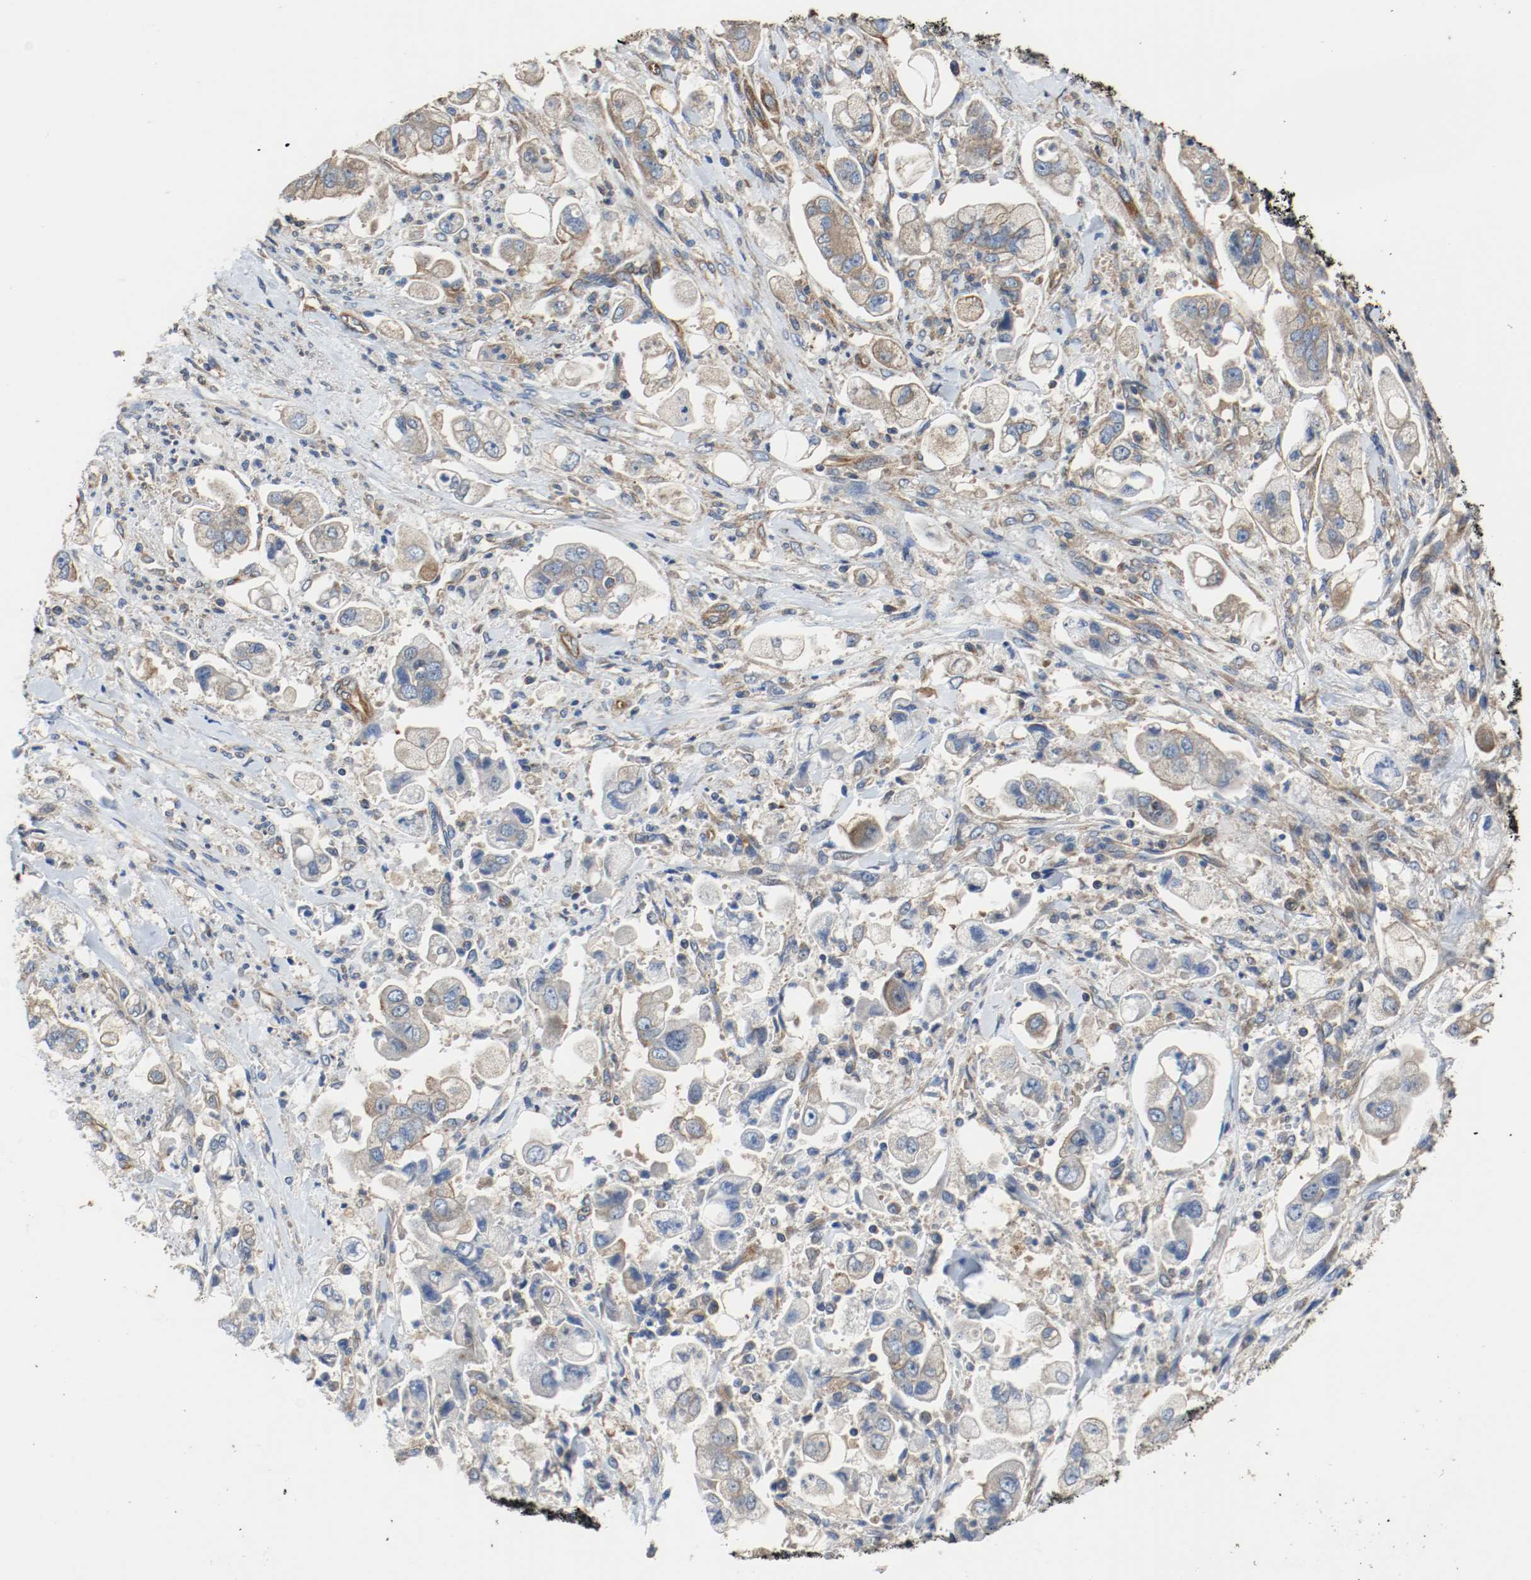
{"staining": {"intensity": "weak", "quantity": ">75%", "location": "cytoplasmic/membranous"}, "tissue": "stomach cancer", "cell_type": "Tumor cells", "image_type": "cancer", "snomed": [{"axis": "morphology", "description": "Adenocarcinoma, NOS"}, {"axis": "topography", "description": "Stomach"}], "caption": "High-magnification brightfield microscopy of adenocarcinoma (stomach) stained with DAB (brown) and counterstained with hematoxylin (blue). tumor cells exhibit weak cytoplasmic/membranous expression is identified in about>75% of cells.", "gene": "TUBA3D", "patient": {"sex": "male", "age": 62}}